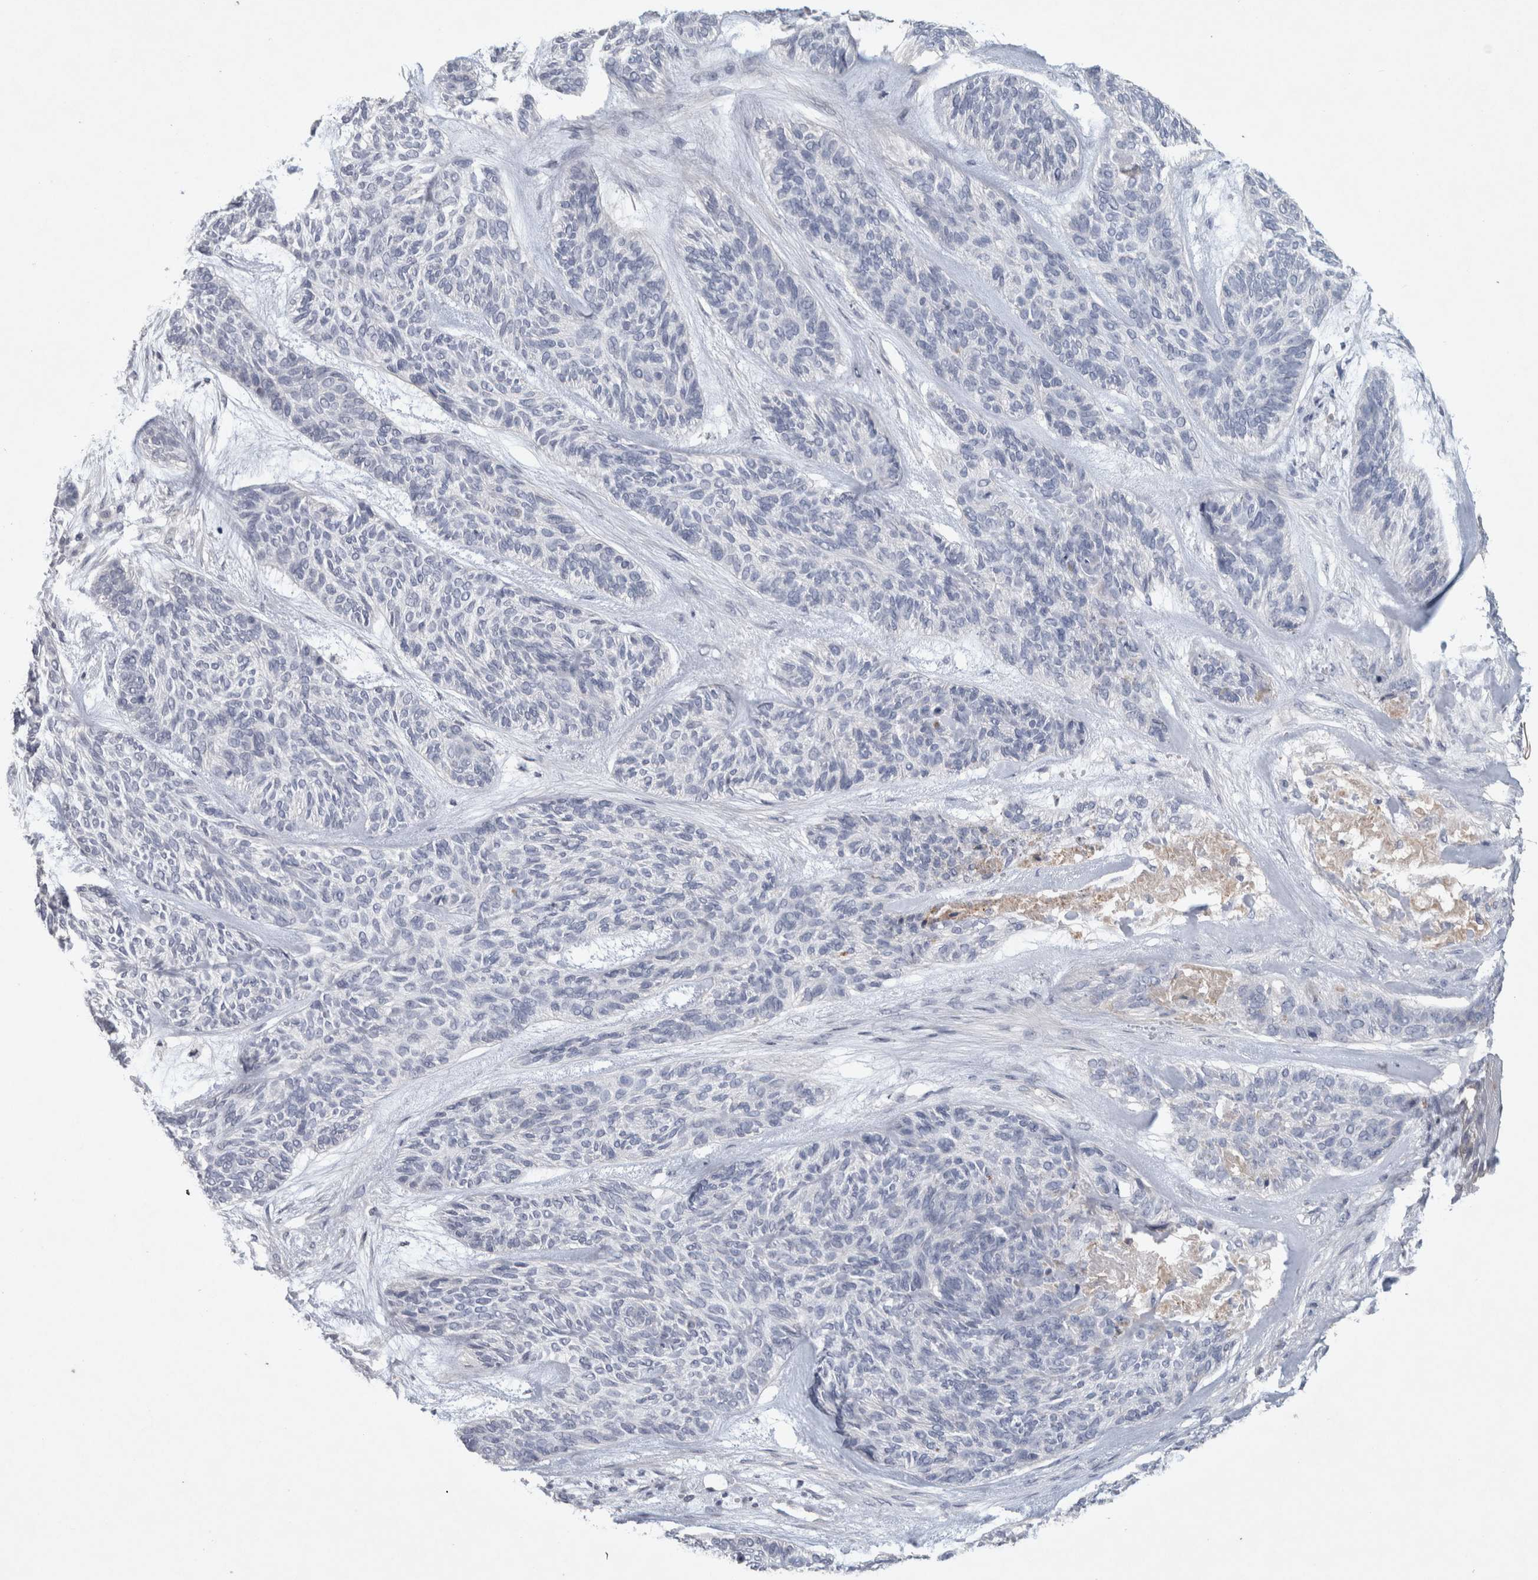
{"staining": {"intensity": "negative", "quantity": "none", "location": "none"}, "tissue": "skin cancer", "cell_type": "Tumor cells", "image_type": "cancer", "snomed": [{"axis": "morphology", "description": "Basal cell carcinoma"}, {"axis": "topography", "description": "Skin"}], "caption": "Tumor cells are negative for protein expression in human skin cancer (basal cell carcinoma).", "gene": "HEXD", "patient": {"sex": "male", "age": 55}}